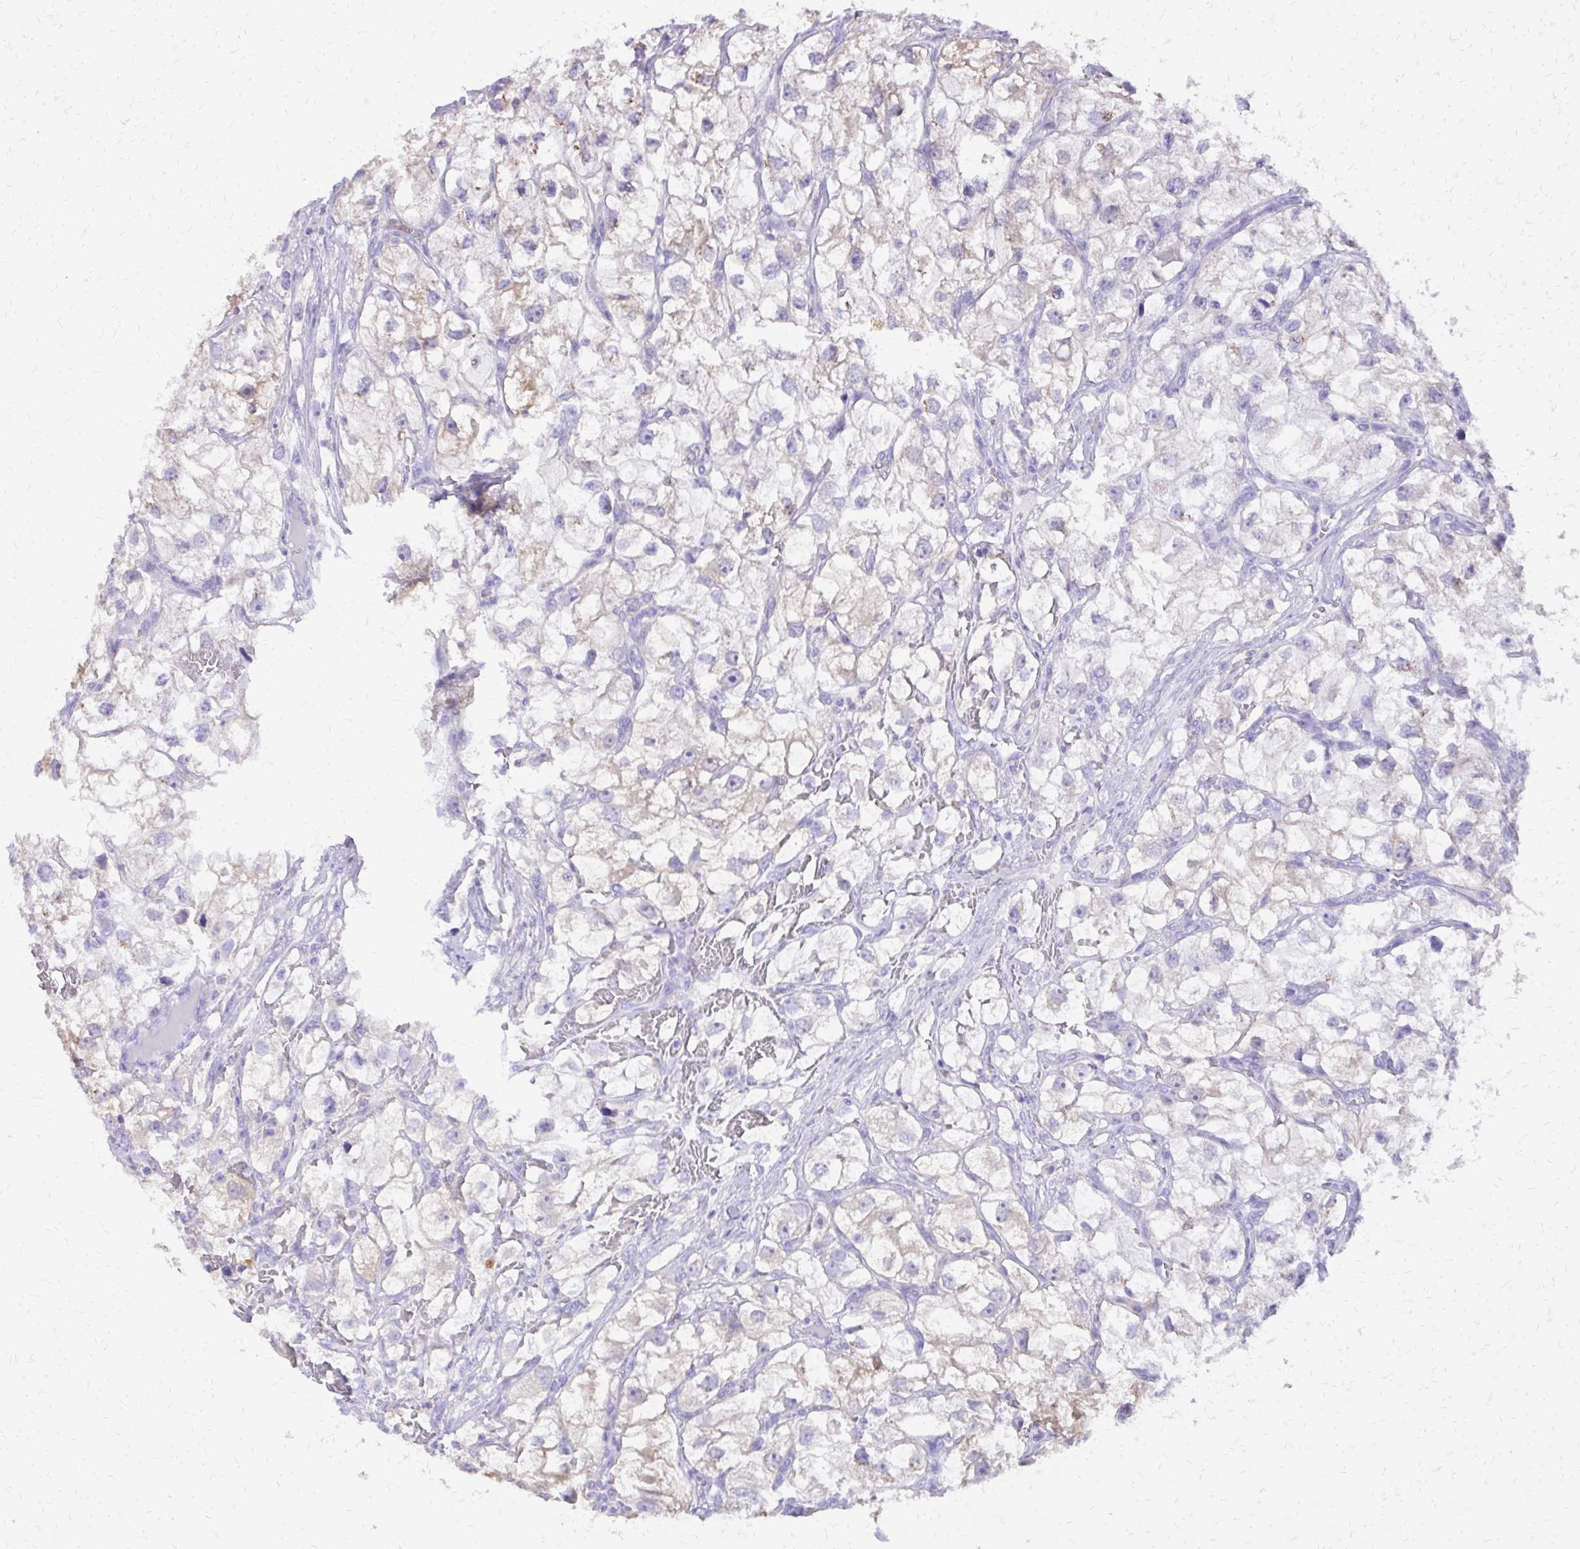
{"staining": {"intensity": "negative", "quantity": "none", "location": "none"}, "tissue": "renal cancer", "cell_type": "Tumor cells", "image_type": "cancer", "snomed": [{"axis": "morphology", "description": "Adenocarcinoma, NOS"}, {"axis": "topography", "description": "Kidney"}], "caption": "Immunohistochemistry (IHC) image of neoplastic tissue: human renal cancer stained with DAB reveals no significant protein positivity in tumor cells. Nuclei are stained in blue.", "gene": "CAT", "patient": {"sex": "male", "age": 59}}